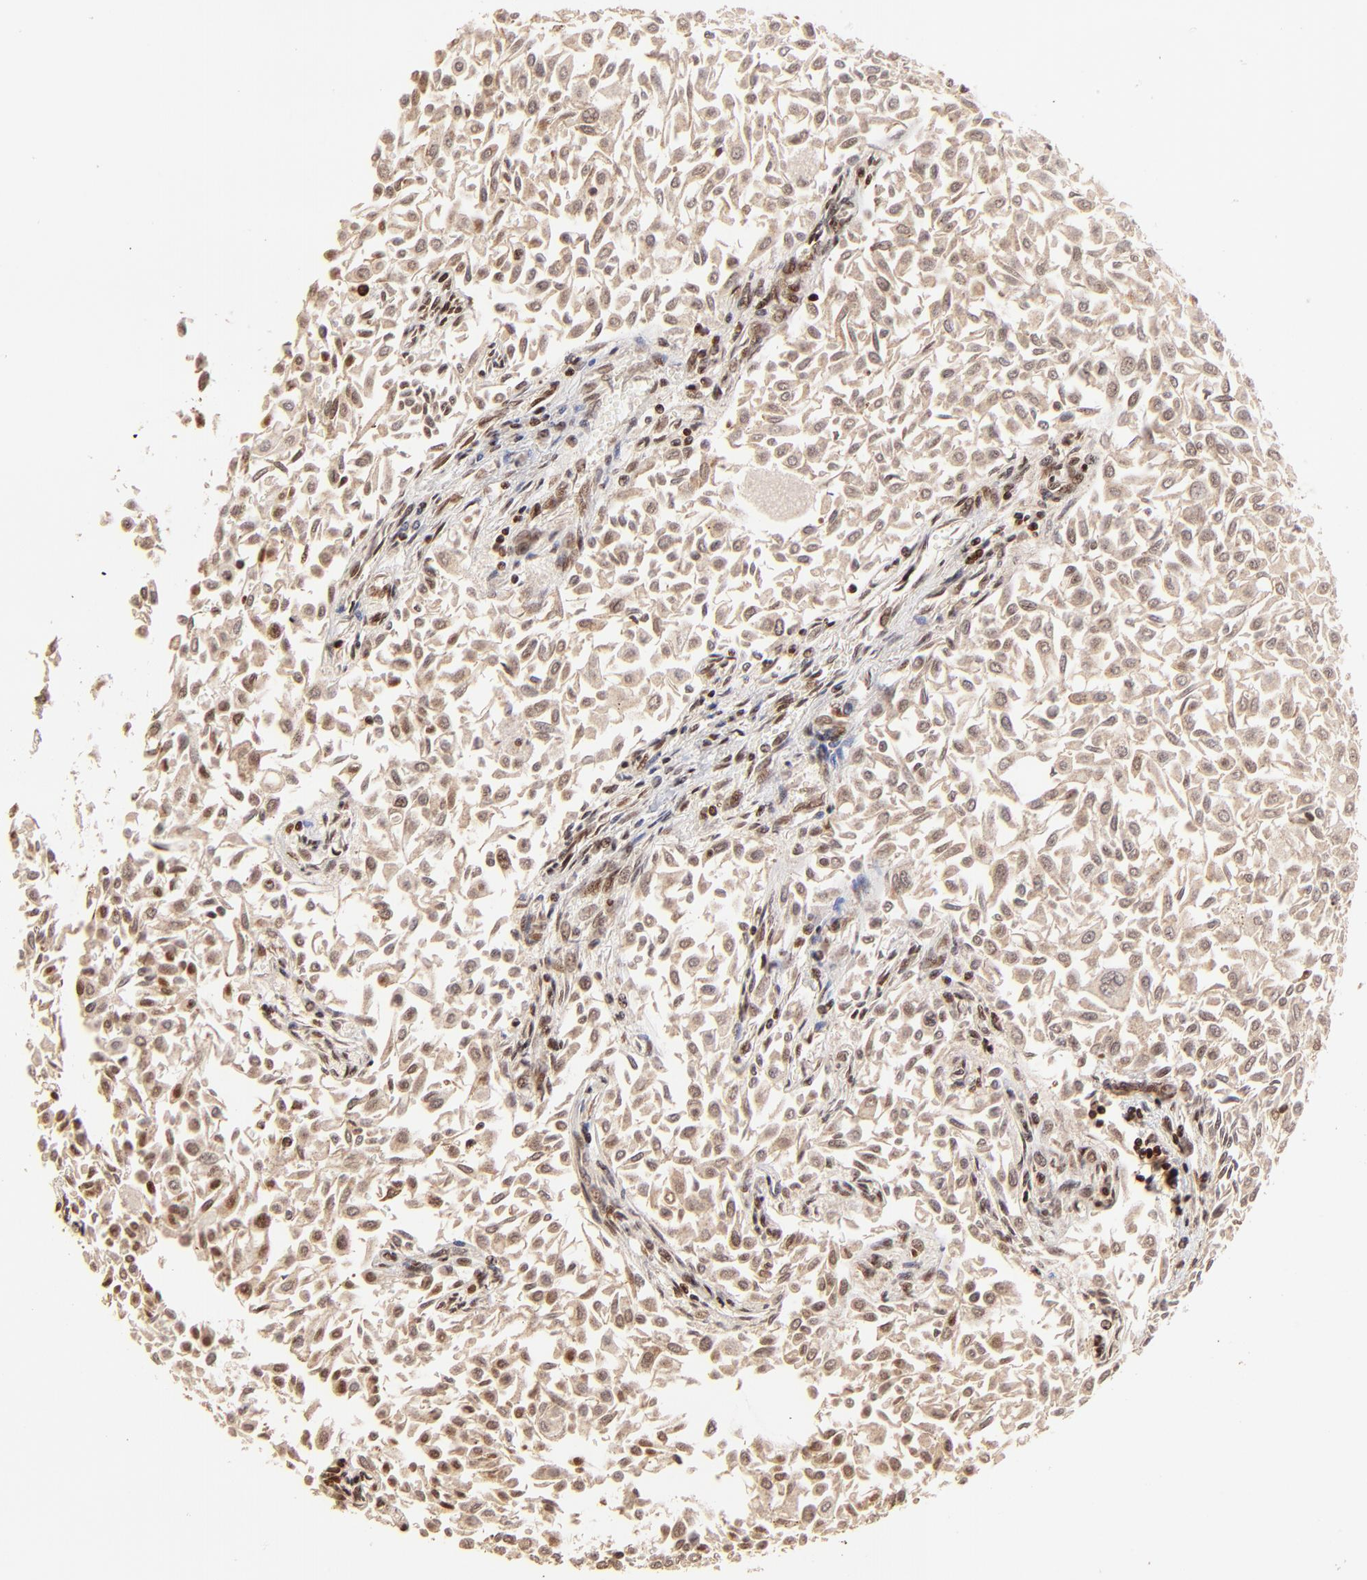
{"staining": {"intensity": "weak", "quantity": ">75%", "location": "cytoplasmic/membranous"}, "tissue": "urothelial cancer", "cell_type": "Tumor cells", "image_type": "cancer", "snomed": [{"axis": "morphology", "description": "Urothelial carcinoma, Low grade"}, {"axis": "topography", "description": "Urinary bladder"}], "caption": "Immunohistochemical staining of human urothelial carcinoma (low-grade) shows low levels of weak cytoplasmic/membranous staining in approximately >75% of tumor cells.", "gene": "MED15", "patient": {"sex": "male", "age": 64}}